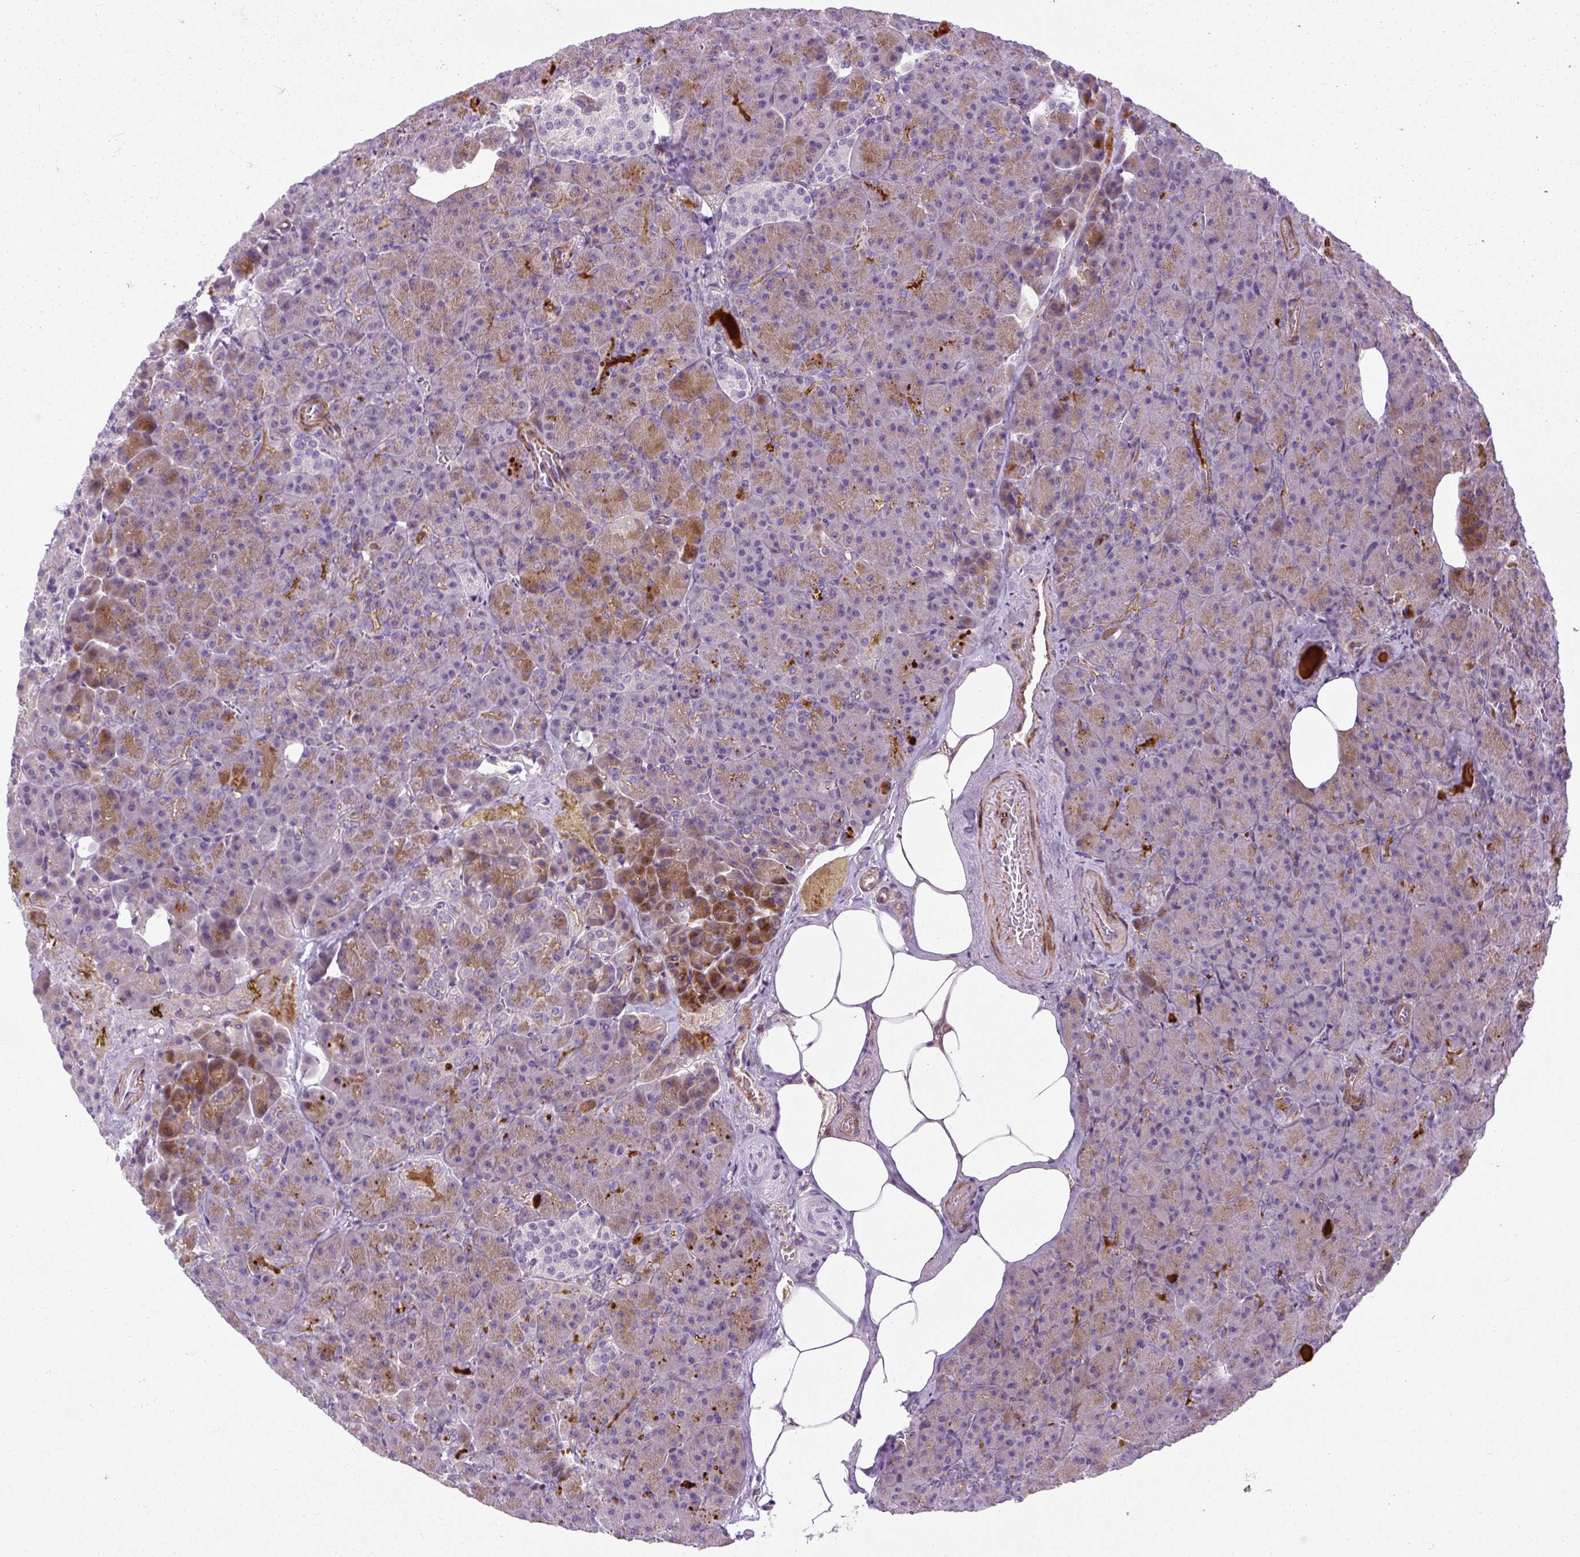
{"staining": {"intensity": "moderate", "quantity": "25%-75%", "location": "cytoplasmic/membranous"}, "tissue": "pancreas", "cell_type": "Exocrine glandular cells", "image_type": "normal", "snomed": [{"axis": "morphology", "description": "Normal tissue, NOS"}, {"axis": "topography", "description": "Pancreas"}], "caption": "Protein analysis of unremarkable pancreas shows moderate cytoplasmic/membranous staining in about 25%-75% of exocrine glandular cells.", "gene": "ZNF197", "patient": {"sex": "female", "age": 74}}